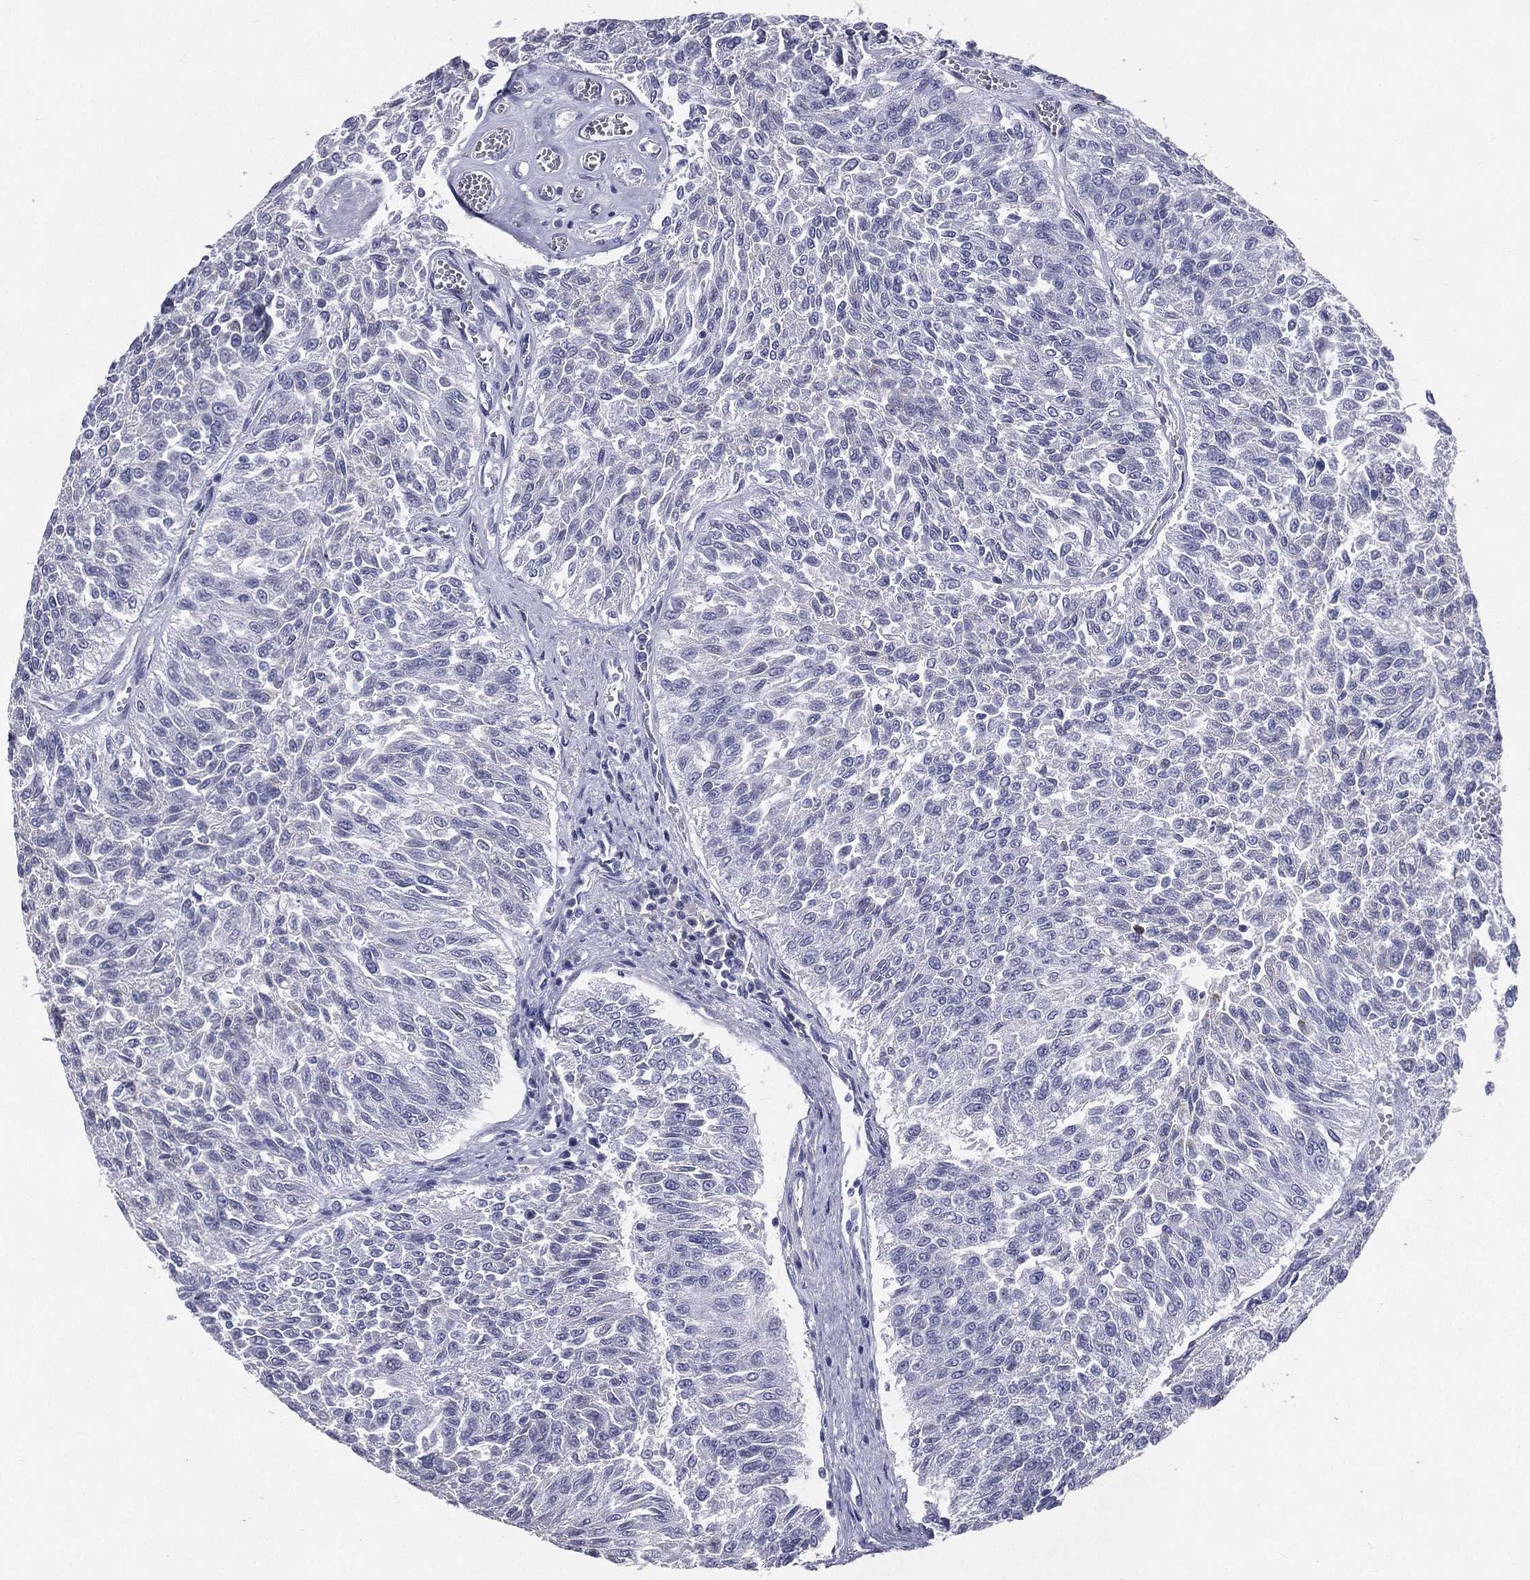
{"staining": {"intensity": "negative", "quantity": "none", "location": "none"}, "tissue": "urothelial cancer", "cell_type": "Tumor cells", "image_type": "cancer", "snomed": [{"axis": "morphology", "description": "Urothelial carcinoma, Low grade"}, {"axis": "topography", "description": "Urinary bladder"}], "caption": "Immunohistochemistry photomicrograph of low-grade urothelial carcinoma stained for a protein (brown), which displays no staining in tumor cells. (Stains: DAB (3,3'-diaminobenzidine) immunohistochemistry with hematoxylin counter stain, Microscopy: brightfield microscopy at high magnification).", "gene": "IFT27", "patient": {"sex": "male", "age": 78}}